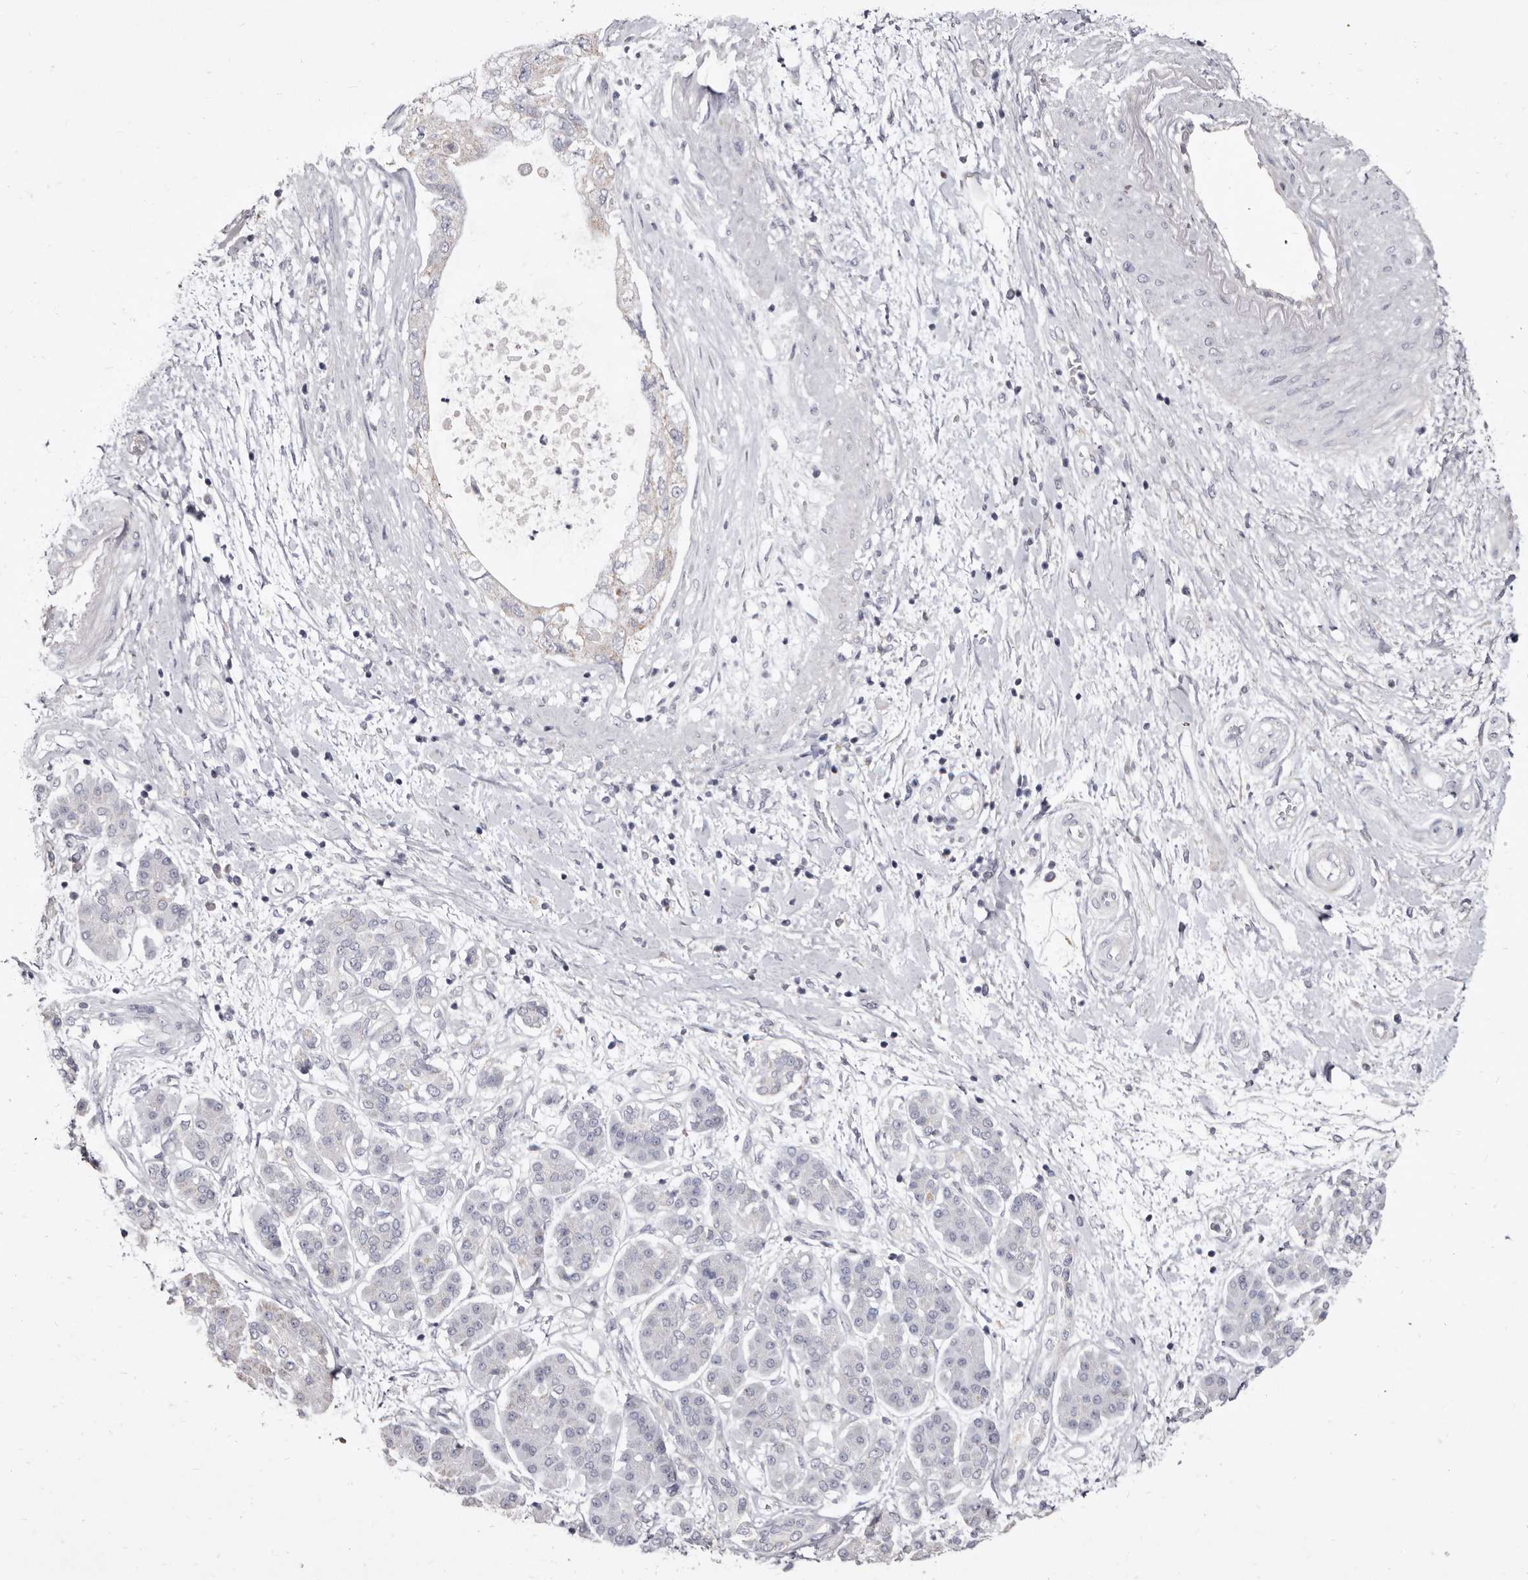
{"staining": {"intensity": "negative", "quantity": "none", "location": "none"}, "tissue": "pancreatic cancer", "cell_type": "Tumor cells", "image_type": "cancer", "snomed": [{"axis": "morphology", "description": "Adenocarcinoma, NOS"}, {"axis": "topography", "description": "Pancreas"}], "caption": "Tumor cells show no significant expression in pancreatic adenocarcinoma.", "gene": "CYP2E1", "patient": {"sex": "female", "age": 73}}